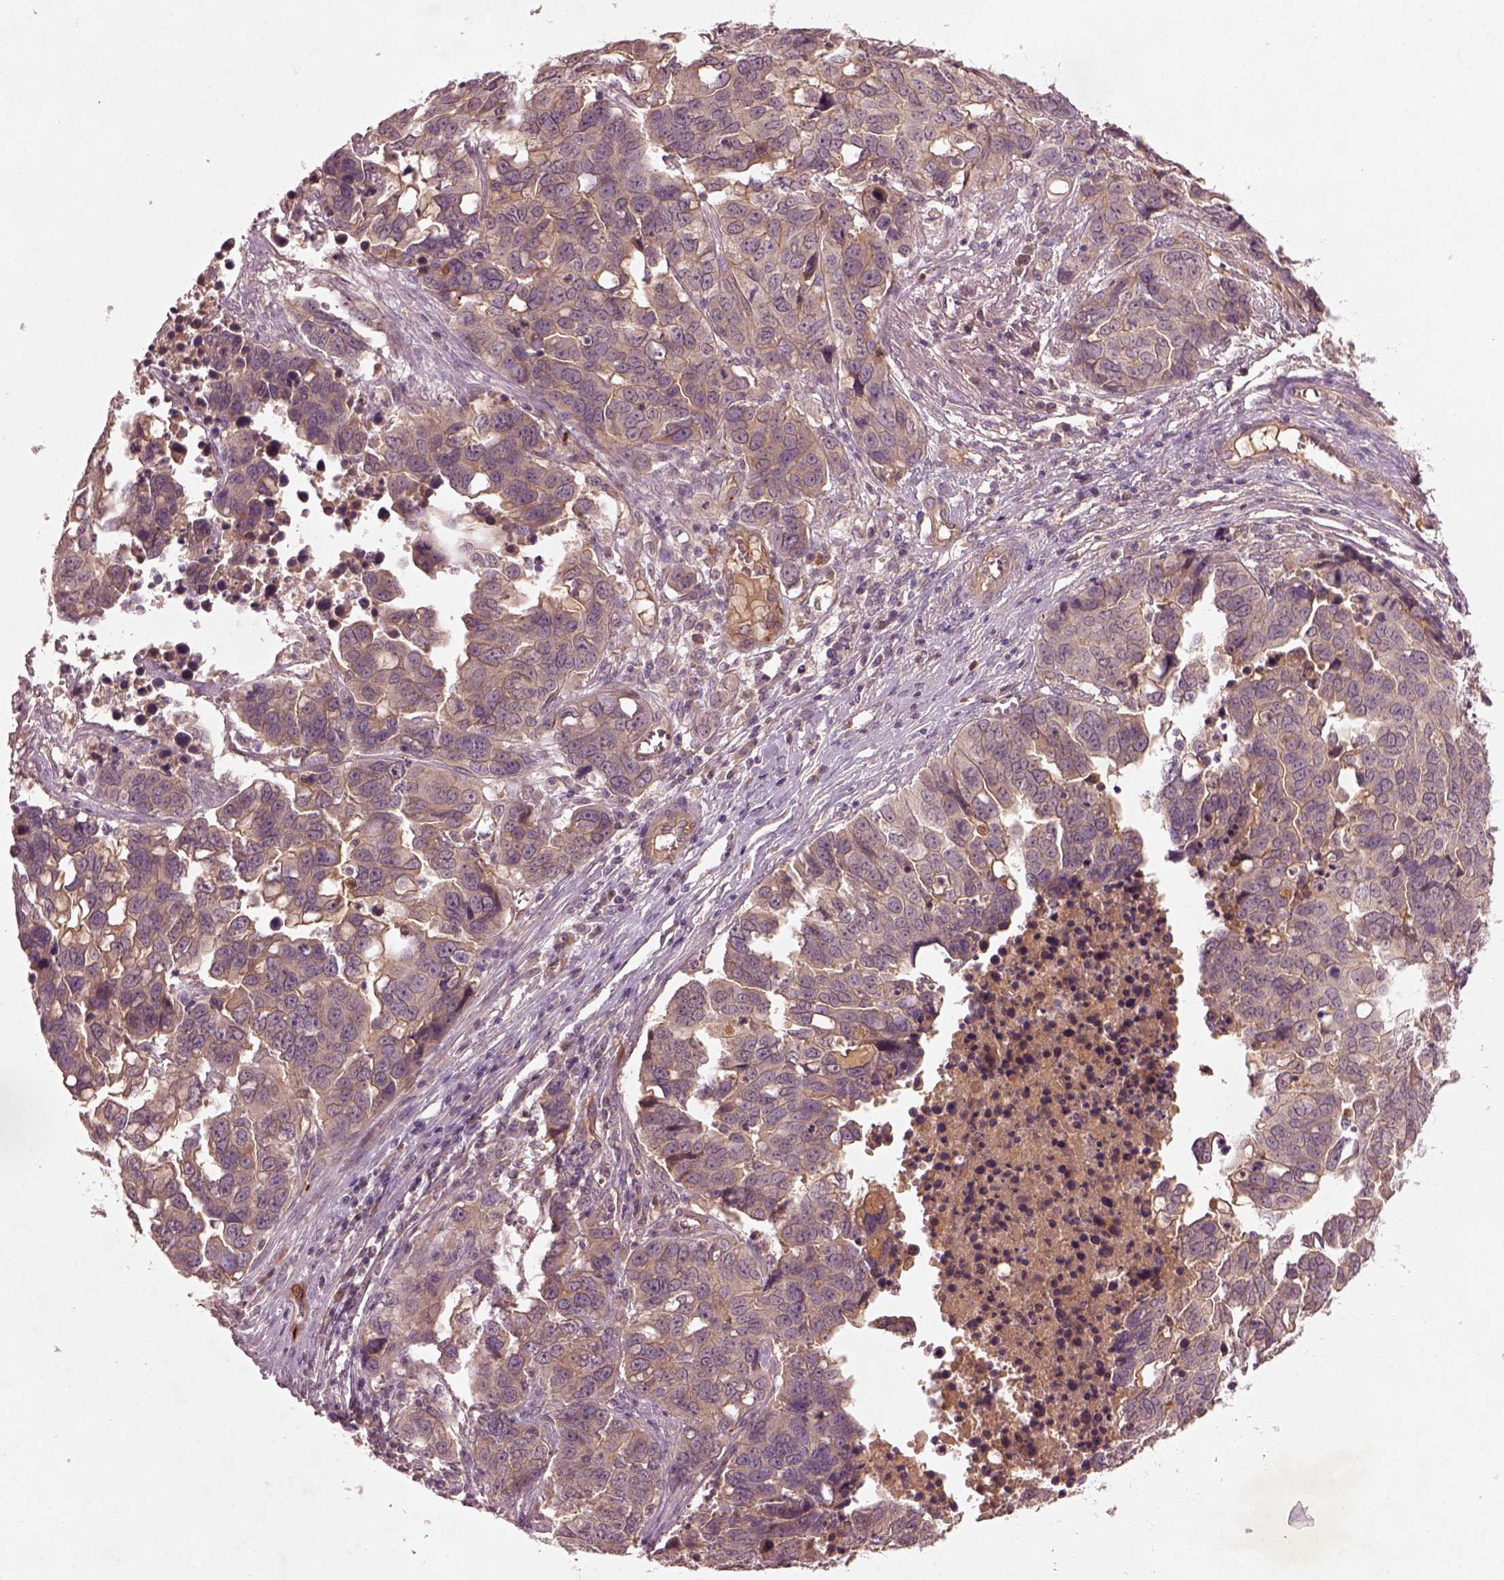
{"staining": {"intensity": "weak", "quantity": ">75%", "location": "cytoplasmic/membranous"}, "tissue": "ovarian cancer", "cell_type": "Tumor cells", "image_type": "cancer", "snomed": [{"axis": "morphology", "description": "Carcinoma, endometroid"}, {"axis": "topography", "description": "Ovary"}], "caption": "This is an image of immunohistochemistry staining of ovarian endometroid carcinoma, which shows weak staining in the cytoplasmic/membranous of tumor cells.", "gene": "FAM234A", "patient": {"sex": "female", "age": 78}}